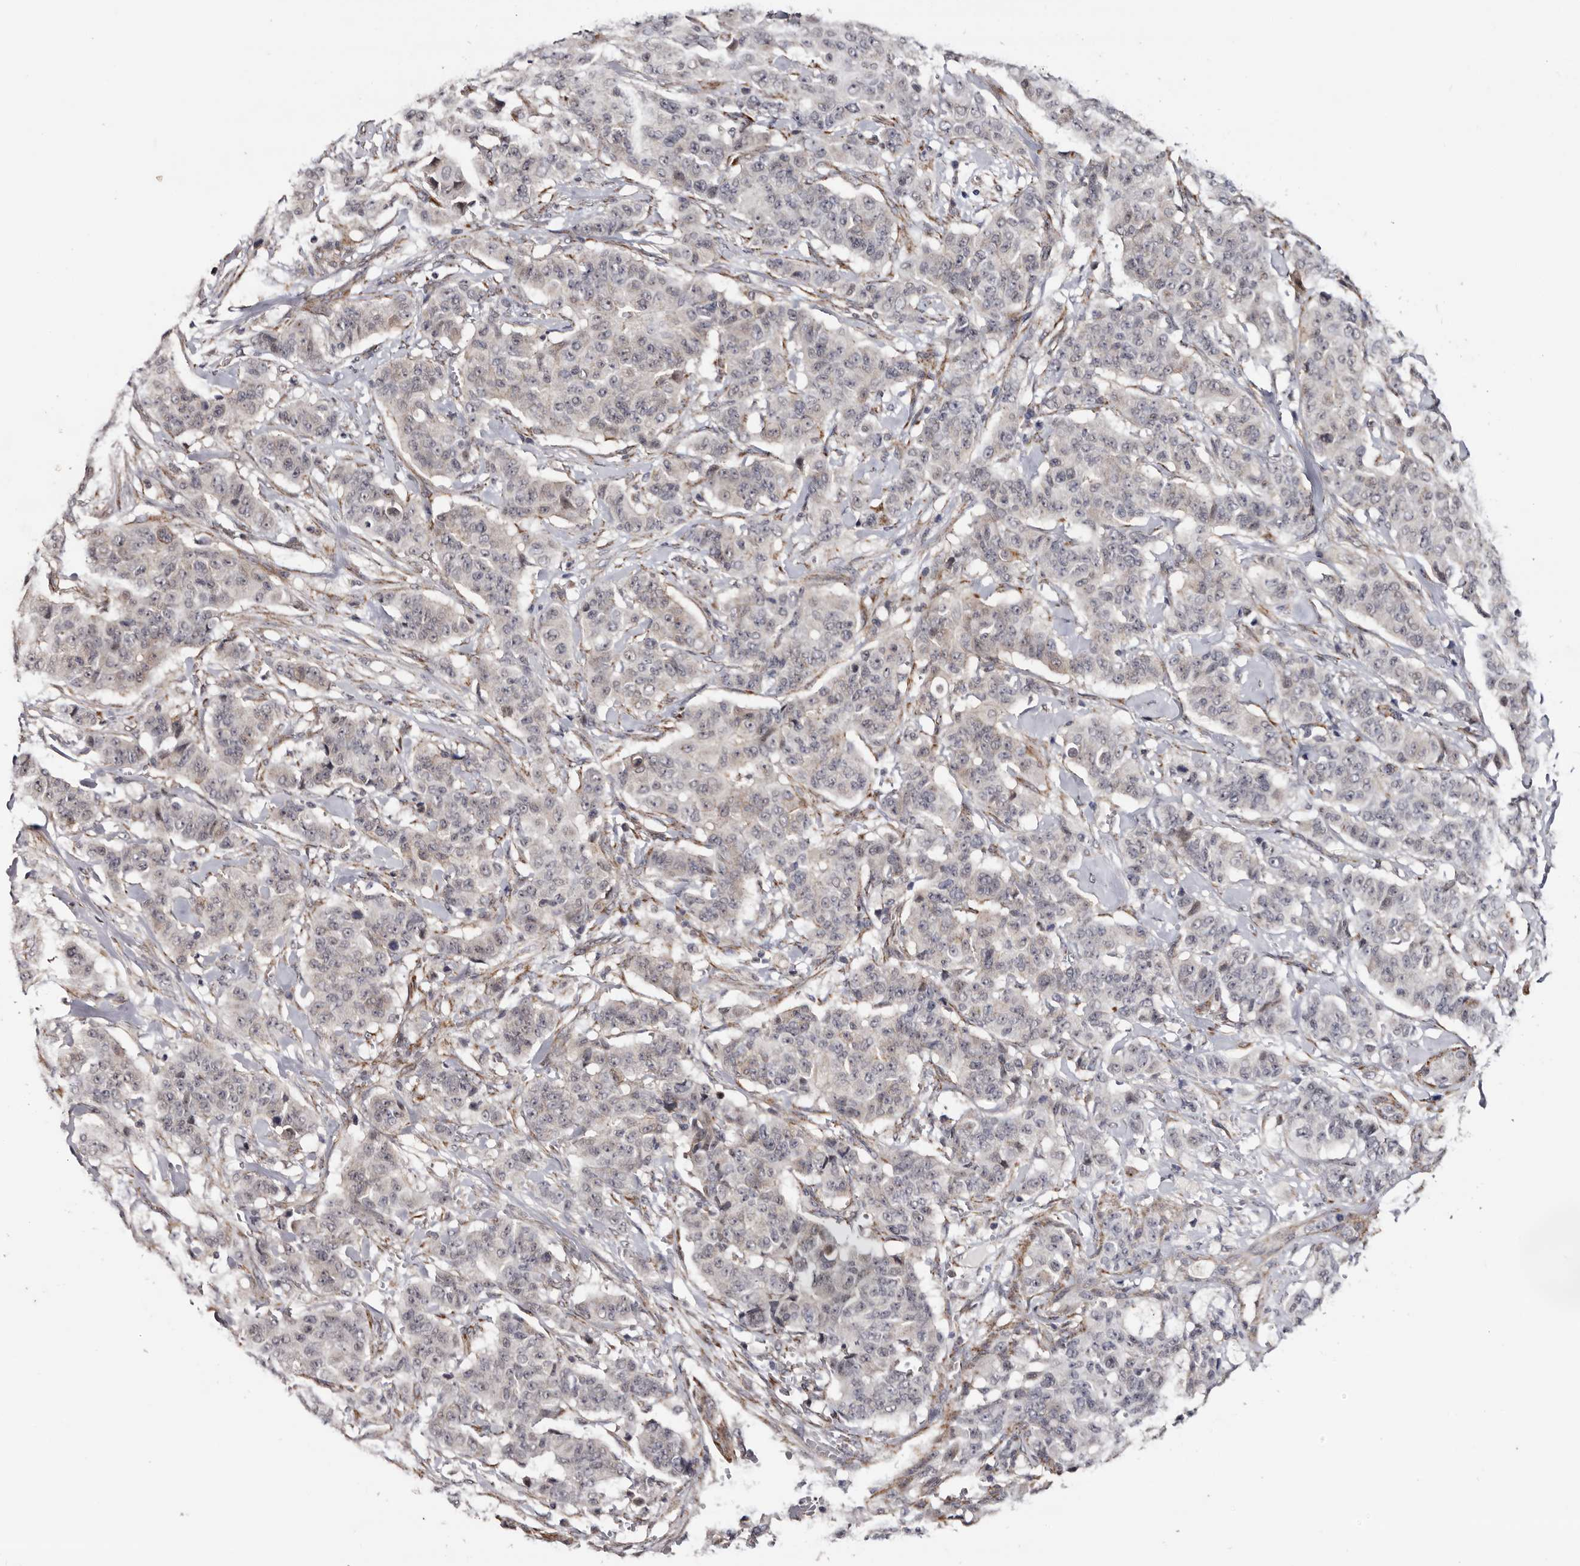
{"staining": {"intensity": "weak", "quantity": "<25%", "location": "cytoplasmic/membranous"}, "tissue": "breast cancer", "cell_type": "Tumor cells", "image_type": "cancer", "snomed": [{"axis": "morphology", "description": "Normal tissue, NOS"}, {"axis": "morphology", "description": "Duct carcinoma"}, {"axis": "topography", "description": "Breast"}], "caption": "Immunohistochemistry histopathology image of neoplastic tissue: breast cancer (invasive ductal carcinoma) stained with DAB (3,3'-diaminobenzidine) demonstrates no significant protein expression in tumor cells.", "gene": "ARMCX2", "patient": {"sex": "female", "age": 40}}